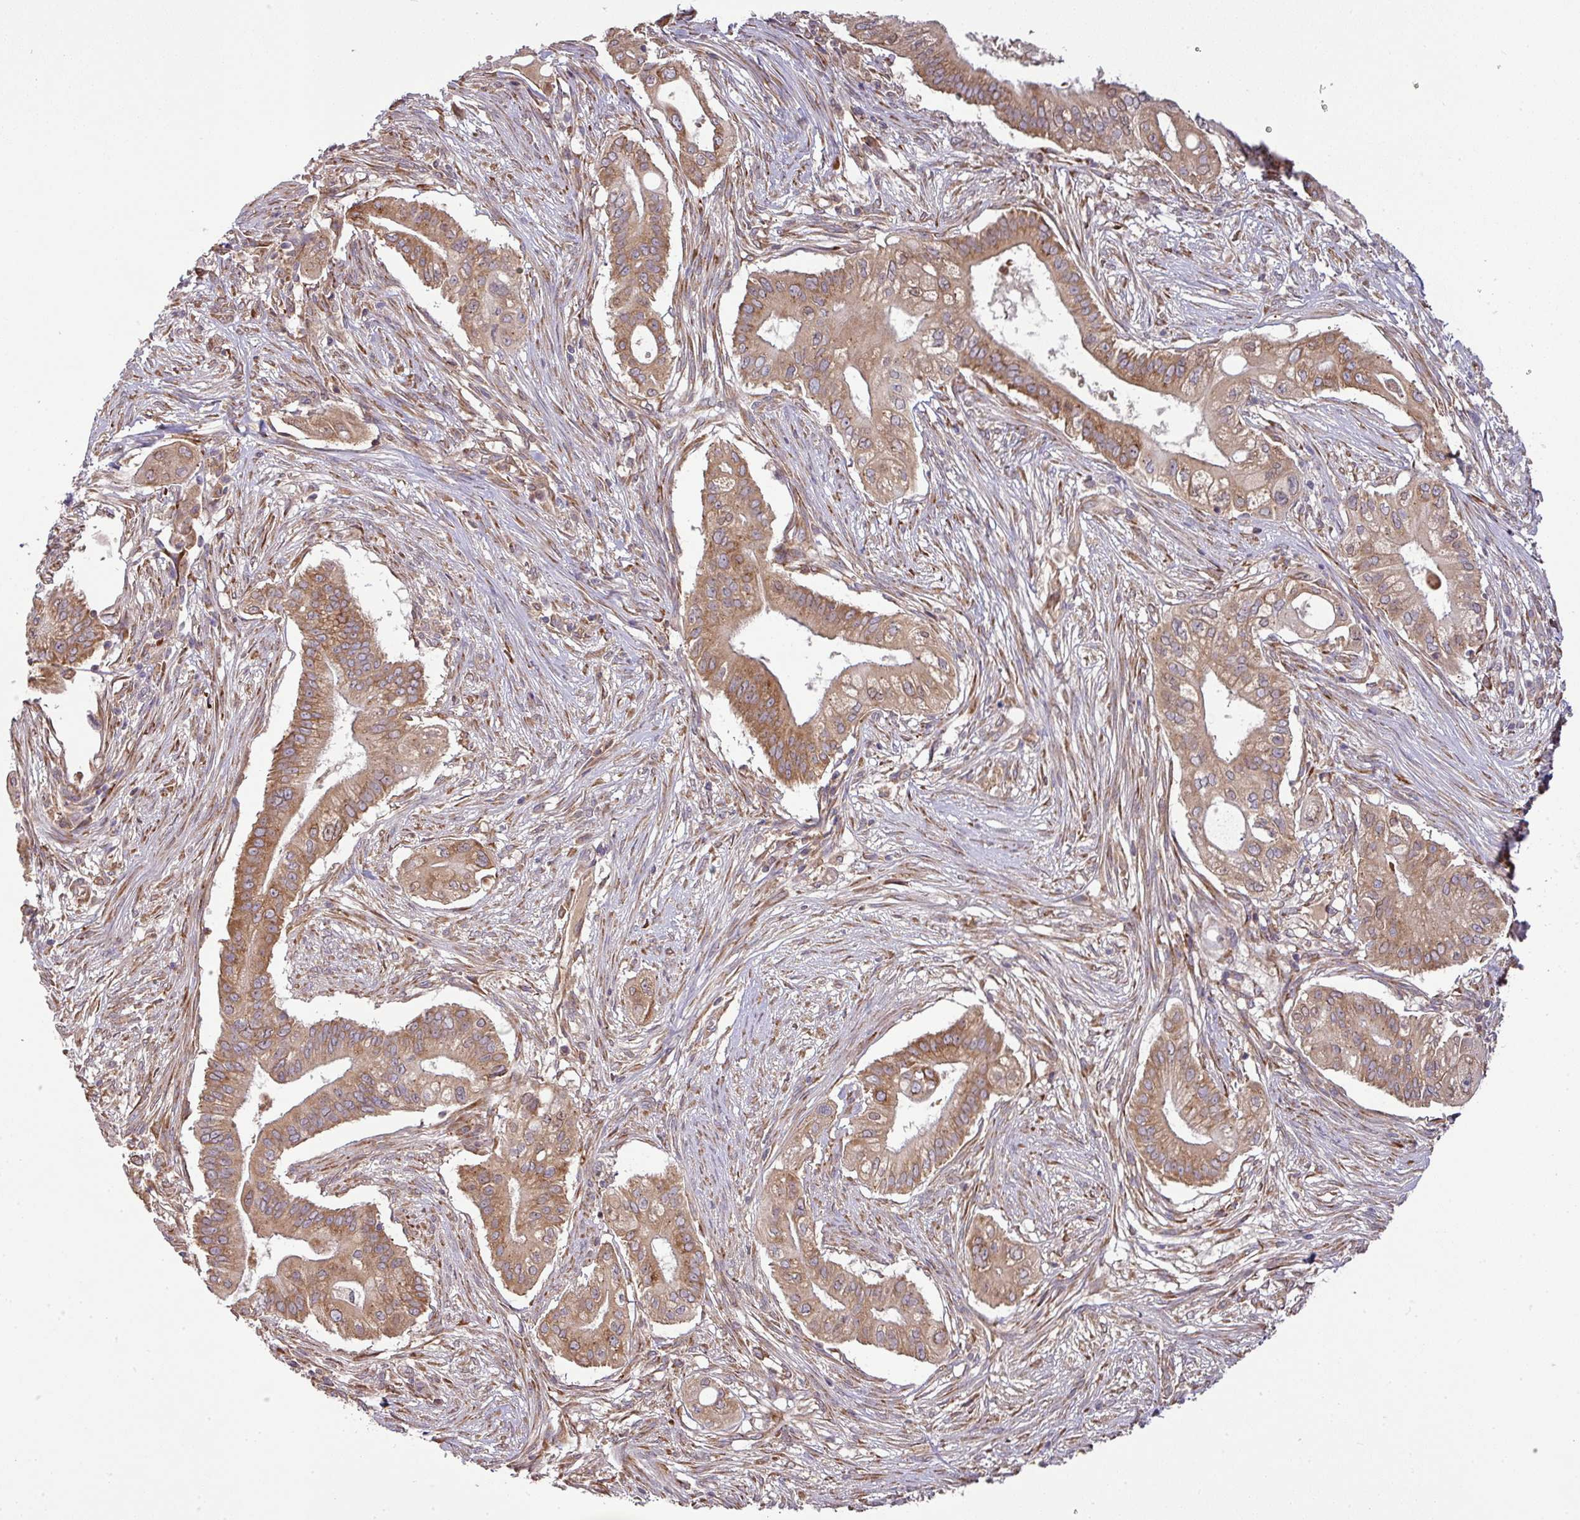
{"staining": {"intensity": "moderate", "quantity": ">75%", "location": "cytoplasmic/membranous"}, "tissue": "pancreatic cancer", "cell_type": "Tumor cells", "image_type": "cancer", "snomed": [{"axis": "morphology", "description": "Adenocarcinoma, NOS"}, {"axis": "topography", "description": "Pancreas"}], "caption": "High-magnification brightfield microscopy of pancreatic adenocarcinoma stained with DAB (3,3'-diaminobenzidine) (brown) and counterstained with hematoxylin (blue). tumor cells exhibit moderate cytoplasmic/membranous expression is appreciated in about>75% of cells.", "gene": "GALP", "patient": {"sex": "female", "age": 68}}